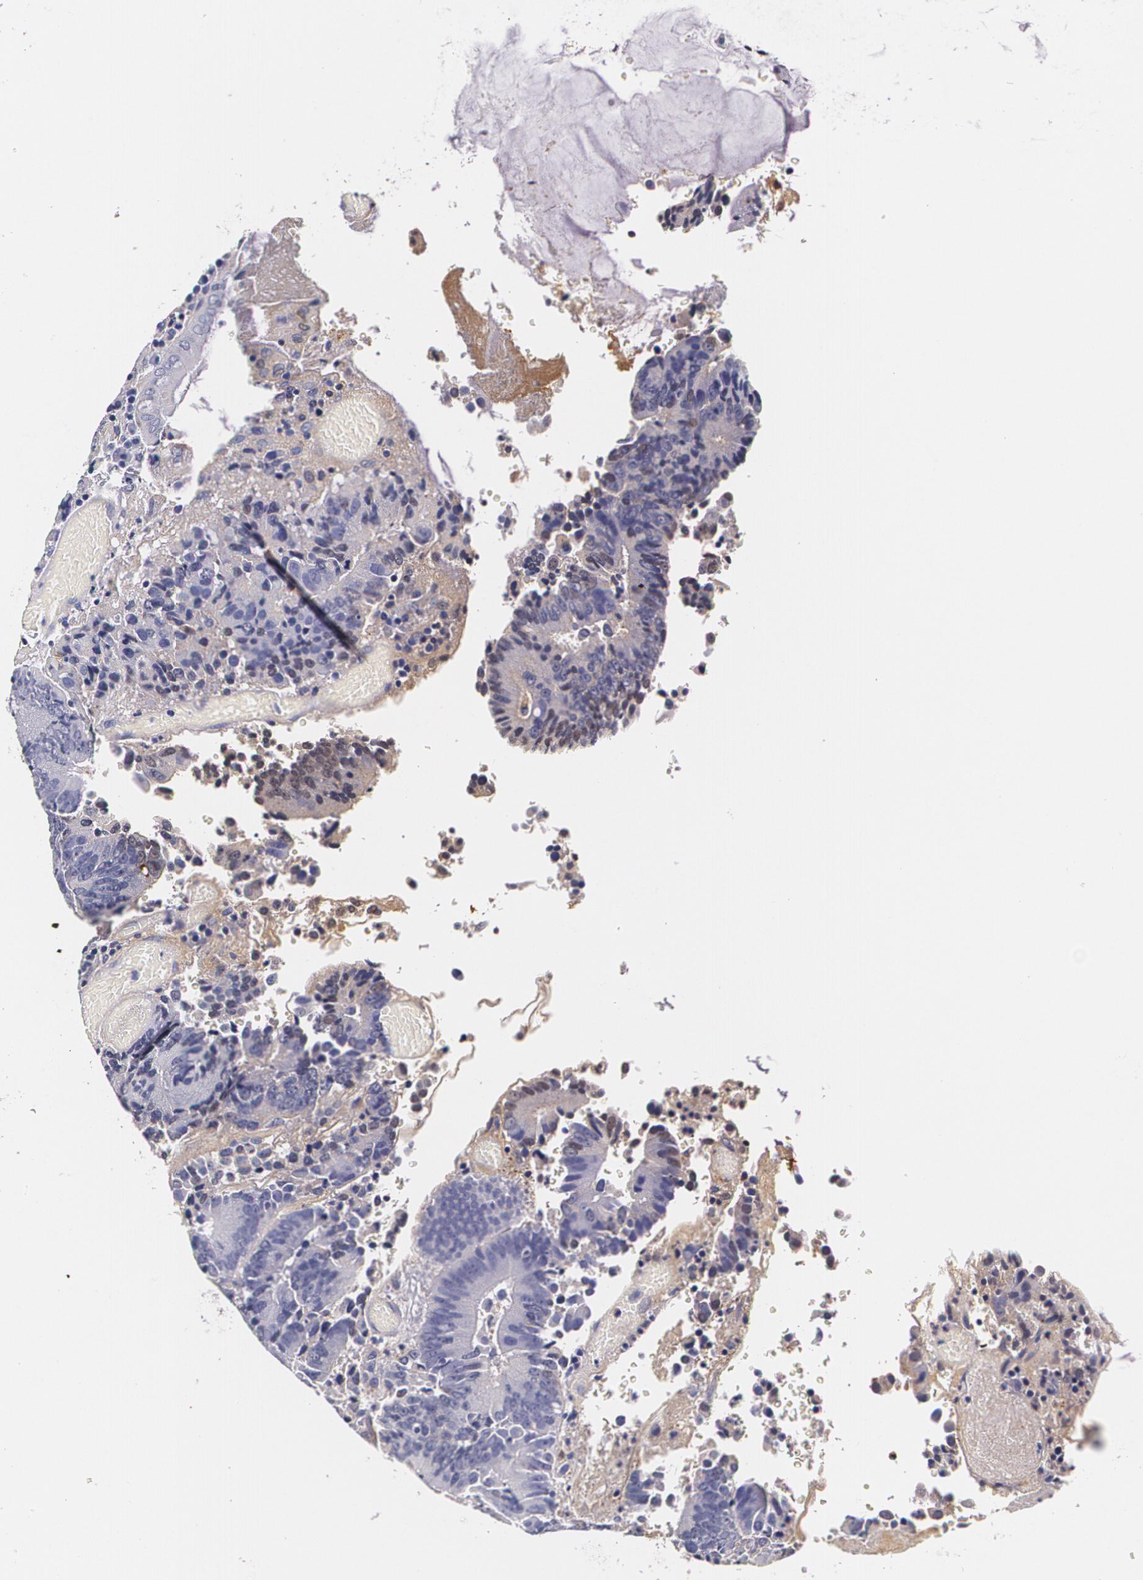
{"staining": {"intensity": "negative", "quantity": "none", "location": "none"}, "tissue": "colorectal cancer", "cell_type": "Tumor cells", "image_type": "cancer", "snomed": [{"axis": "morphology", "description": "Normal tissue, NOS"}, {"axis": "morphology", "description": "Adenocarcinoma, NOS"}, {"axis": "topography", "description": "Colon"}], "caption": "DAB (3,3'-diaminobenzidine) immunohistochemical staining of human colorectal adenocarcinoma reveals no significant expression in tumor cells.", "gene": "TTR", "patient": {"sex": "female", "age": 78}}